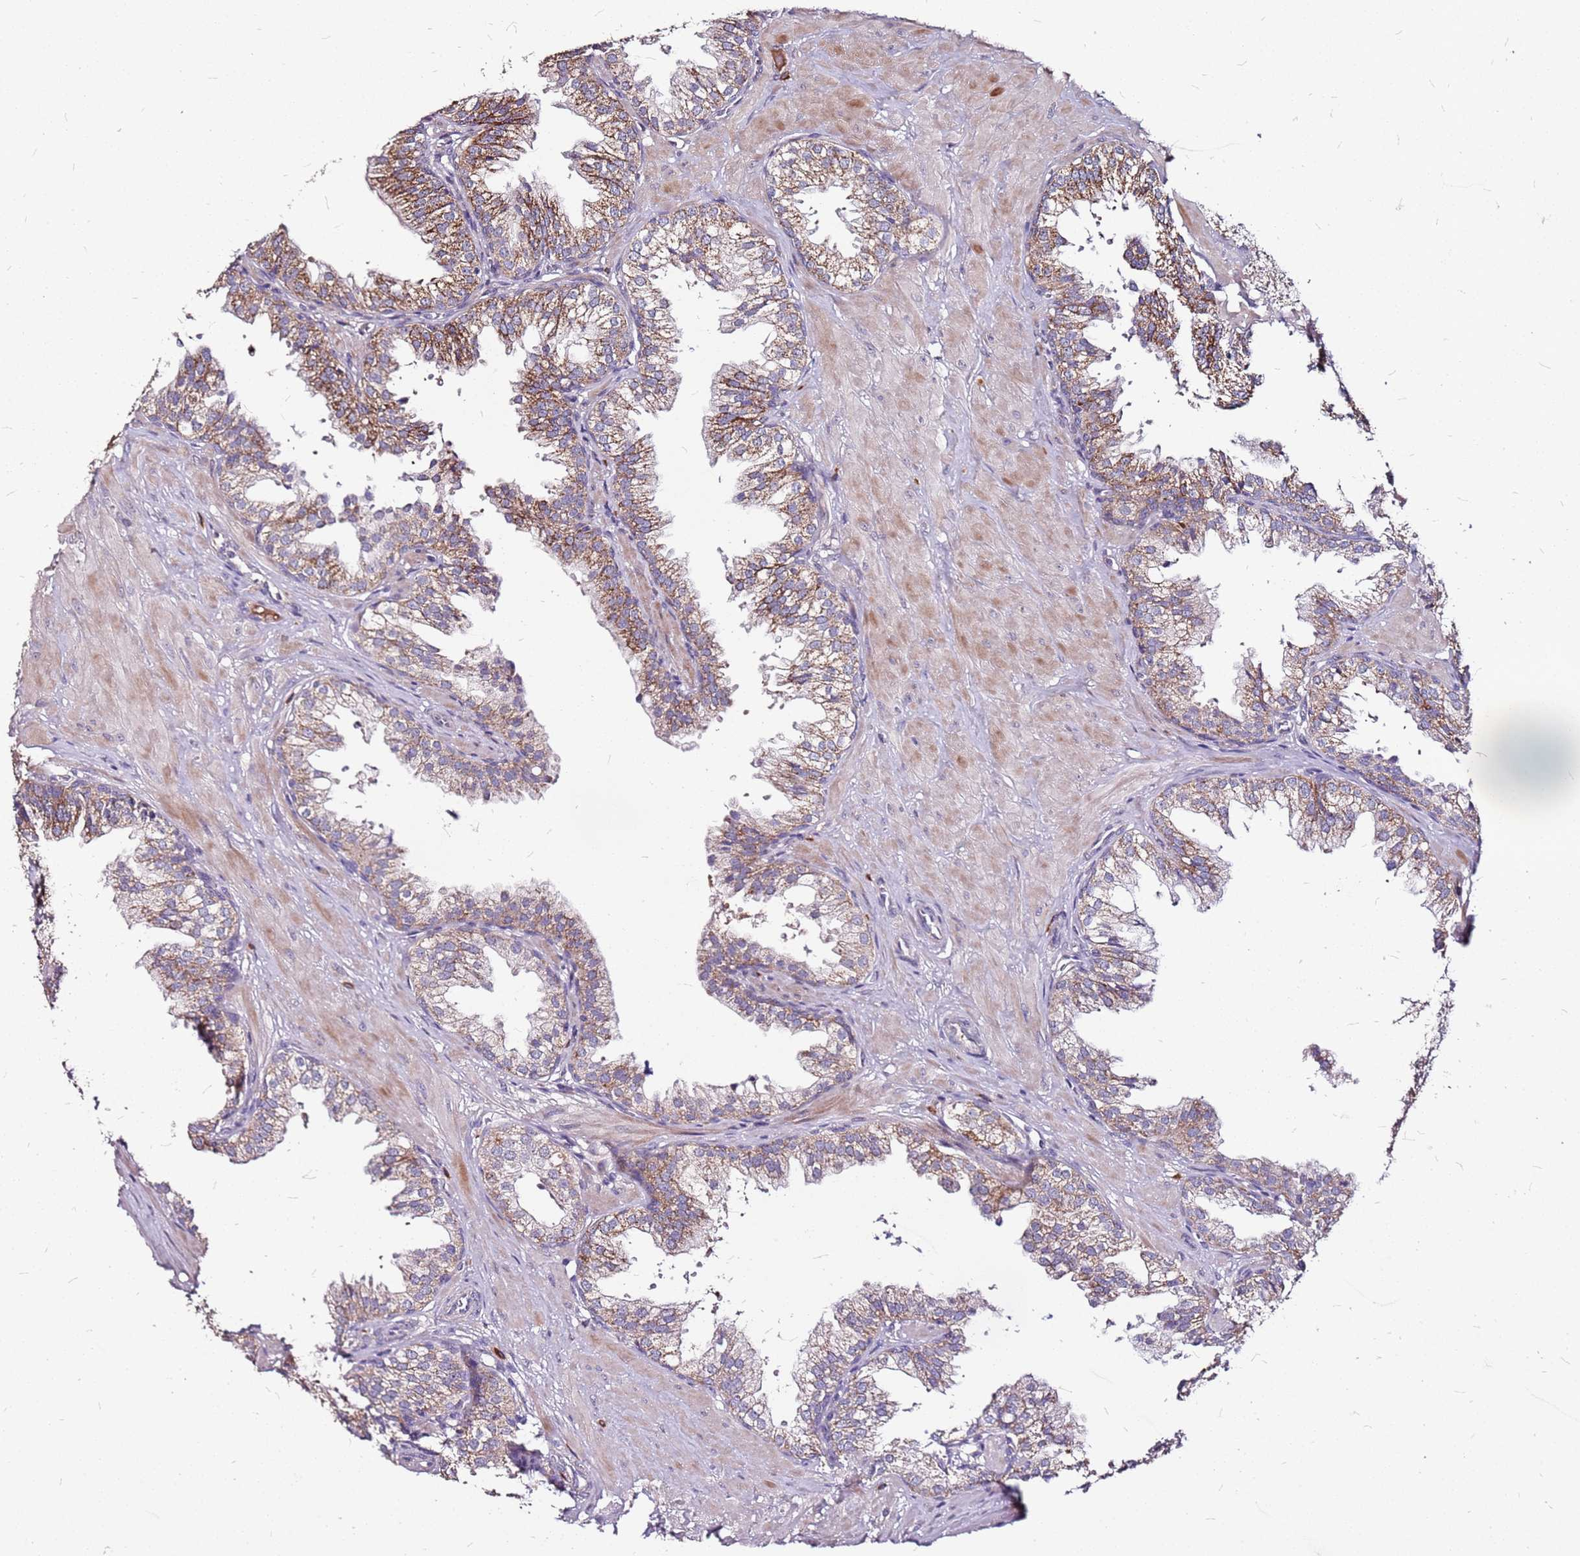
{"staining": {"intensity": "moderate", "quantity": "25%-75%", "location": "cytoplasmic/membranous"}, "tissue": "prostate", "cell_type": "Glandular cells", "image_type": "normal", "snomed": [{"axis": "morphology", "description": "Normal tissue, NOS"}, {"axis": "topography", "description": "Prostate"}, {"axis": "topography", "description": "Peripheral nerve tissue"}], "caption": "Prostate stained with DAB IHC reveals medium levels of moderate cytoplasmic/membranous staining in approximately 25%-75% of glandular cells.", "gene": "DCDC2C", "patient": {"sex": "male", "age": 55}}